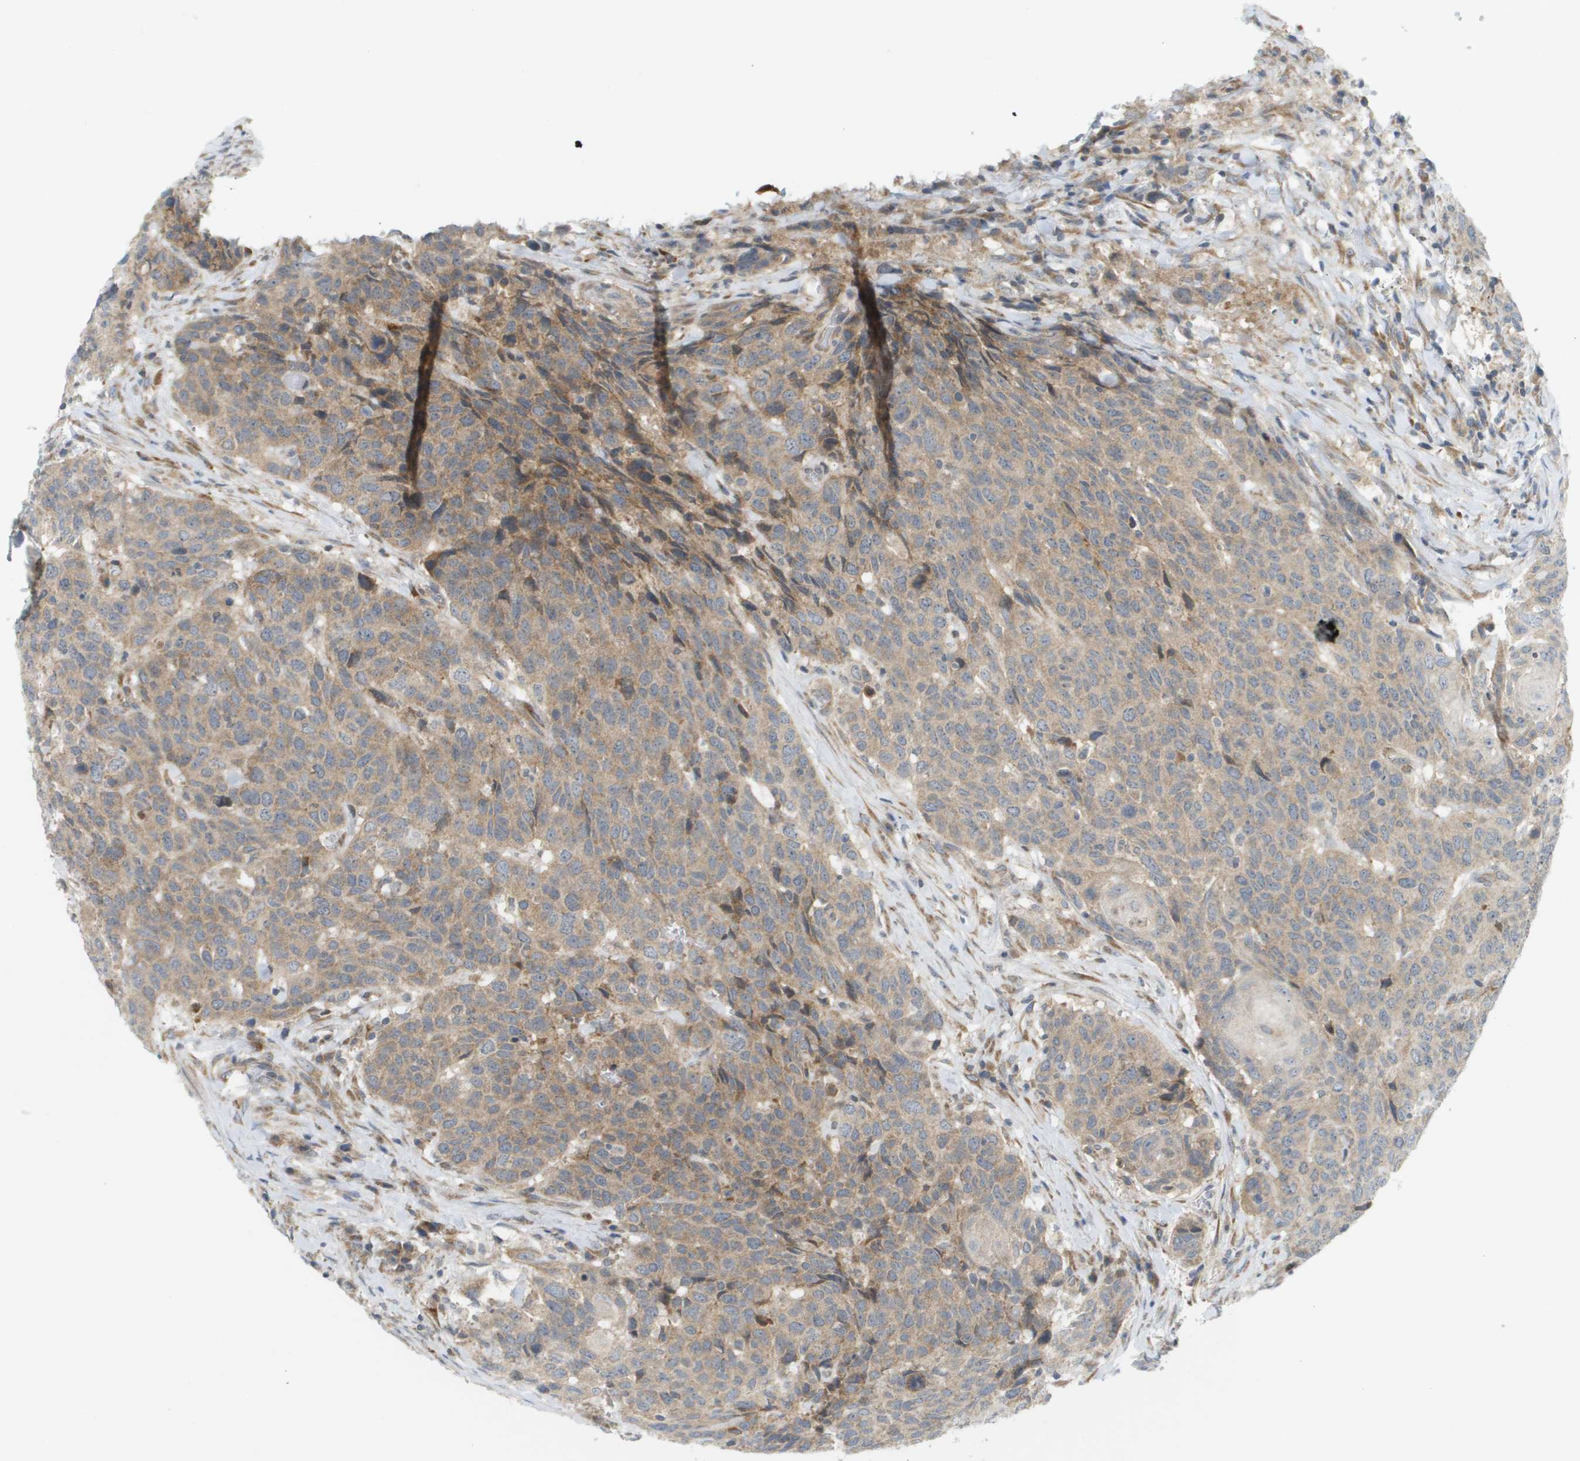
{"staining": {"intensity": "weak", "quantity": ">75%", "location": "cytoplasmic/membranous"}, "tissue": "head and neck cancer", "cell_type": "Tumor cells", "image_type": "cancer", "snomed": [{"axis": "morphology", "description": "Squamous cell carcinoma, NOS"}, {"axis": "topography", "description": "Head-Neck"}], "caption": "Human head and neck cancer stained with a protein marker displays weak staining in tumor cells.", "gene": "PROC", "patient": {"sex": "male", "age": 66}}